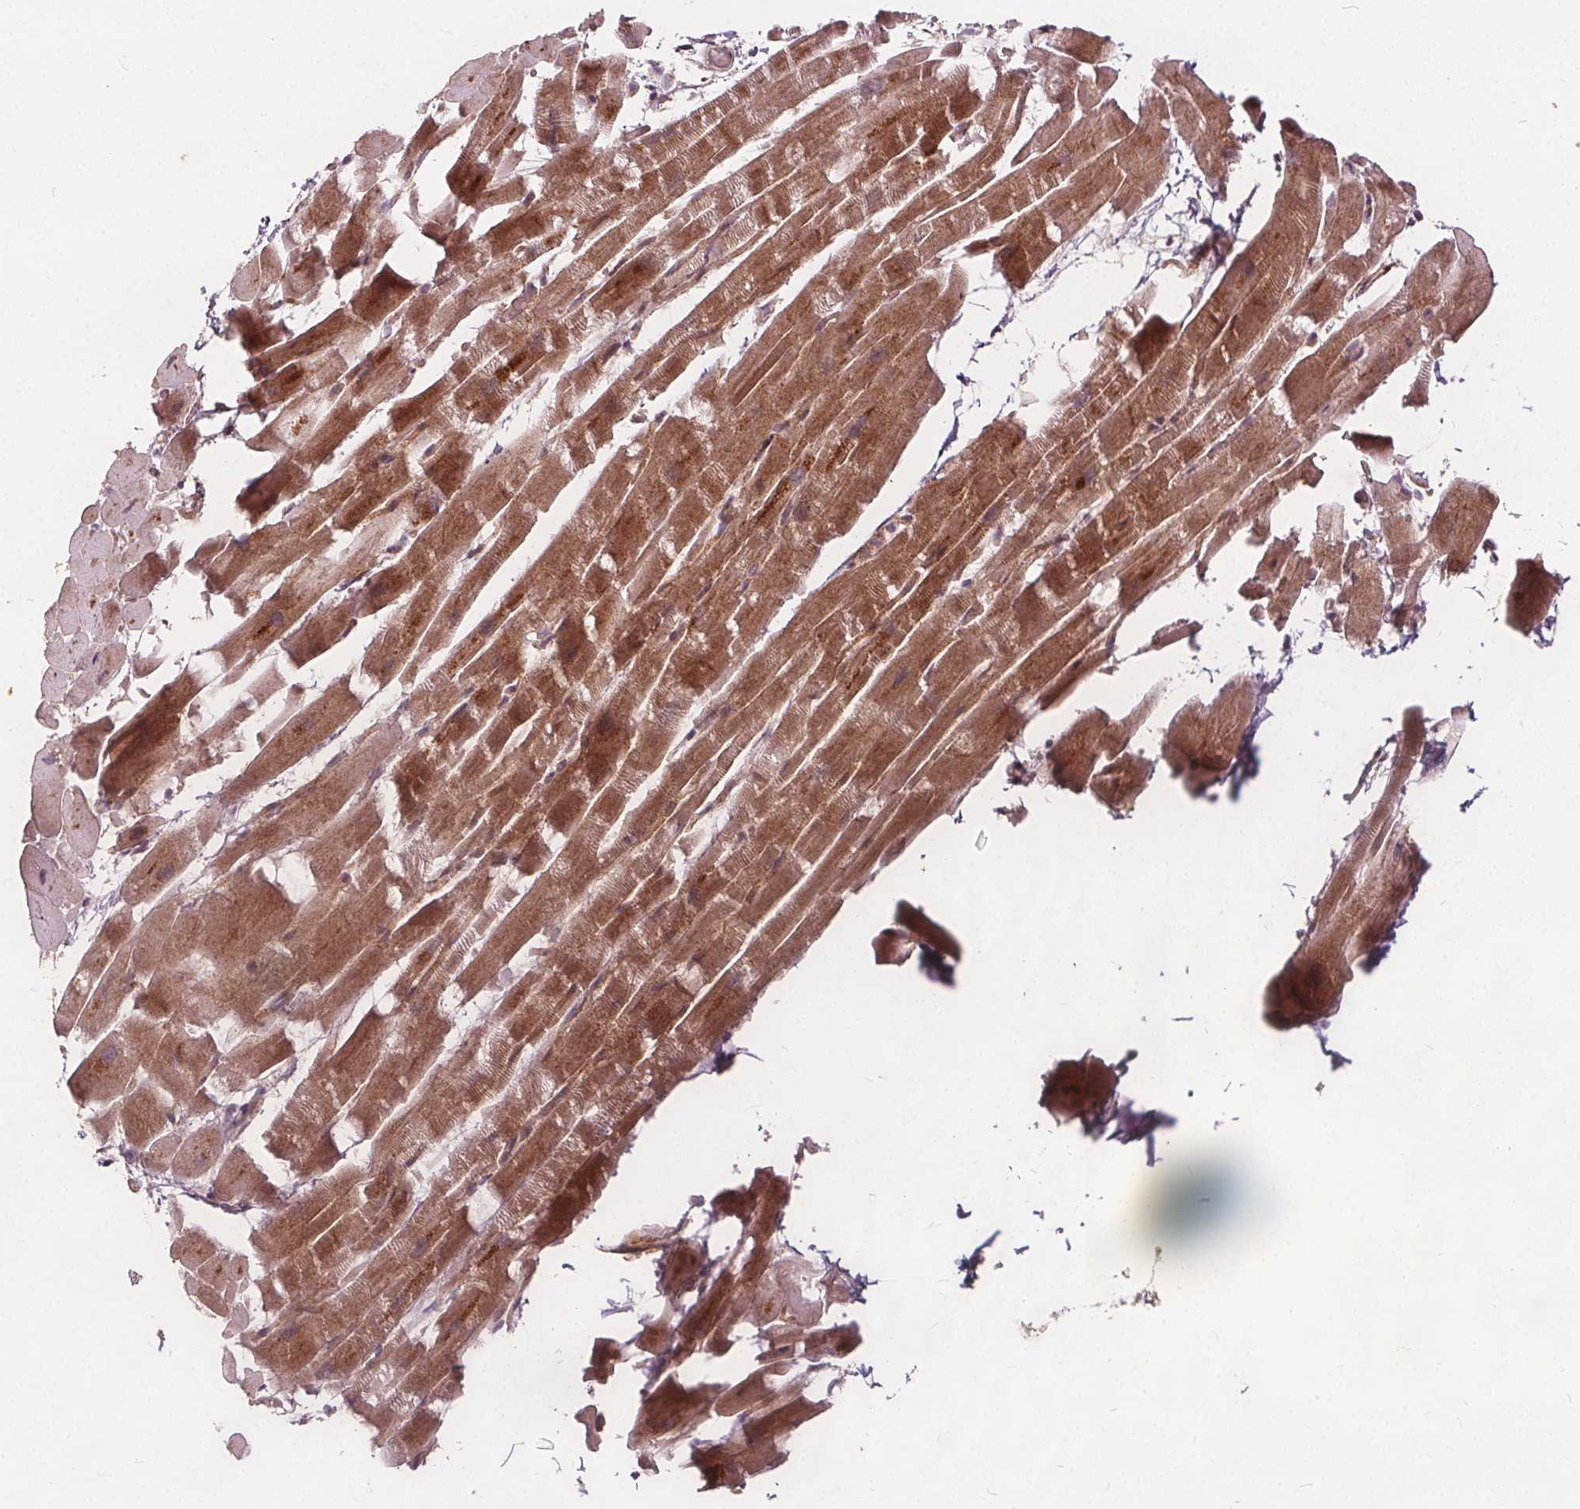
{"staining": {"intensity": "moderate", "quantity": "25%-75%", "location": "cytoplasmic/membranous"}, "tissue": "heart muscle", "cell_type": "Cardiomyocytes", "image_type": "normal", "snomed": [{"axis": "morphology", "description": "Normal tissue, NOS"}, {"axis": "topography", "description": "Heart"}], "caption": "An image of human heart muscle stained for a protein displays moderate cytoplasmic/membranous brown staining in cardiomyocytes. (IHC, brightfield microscopy, high magnification).", "gene": "PTPRT", "patient": {"sex": "male", "age": 37}}